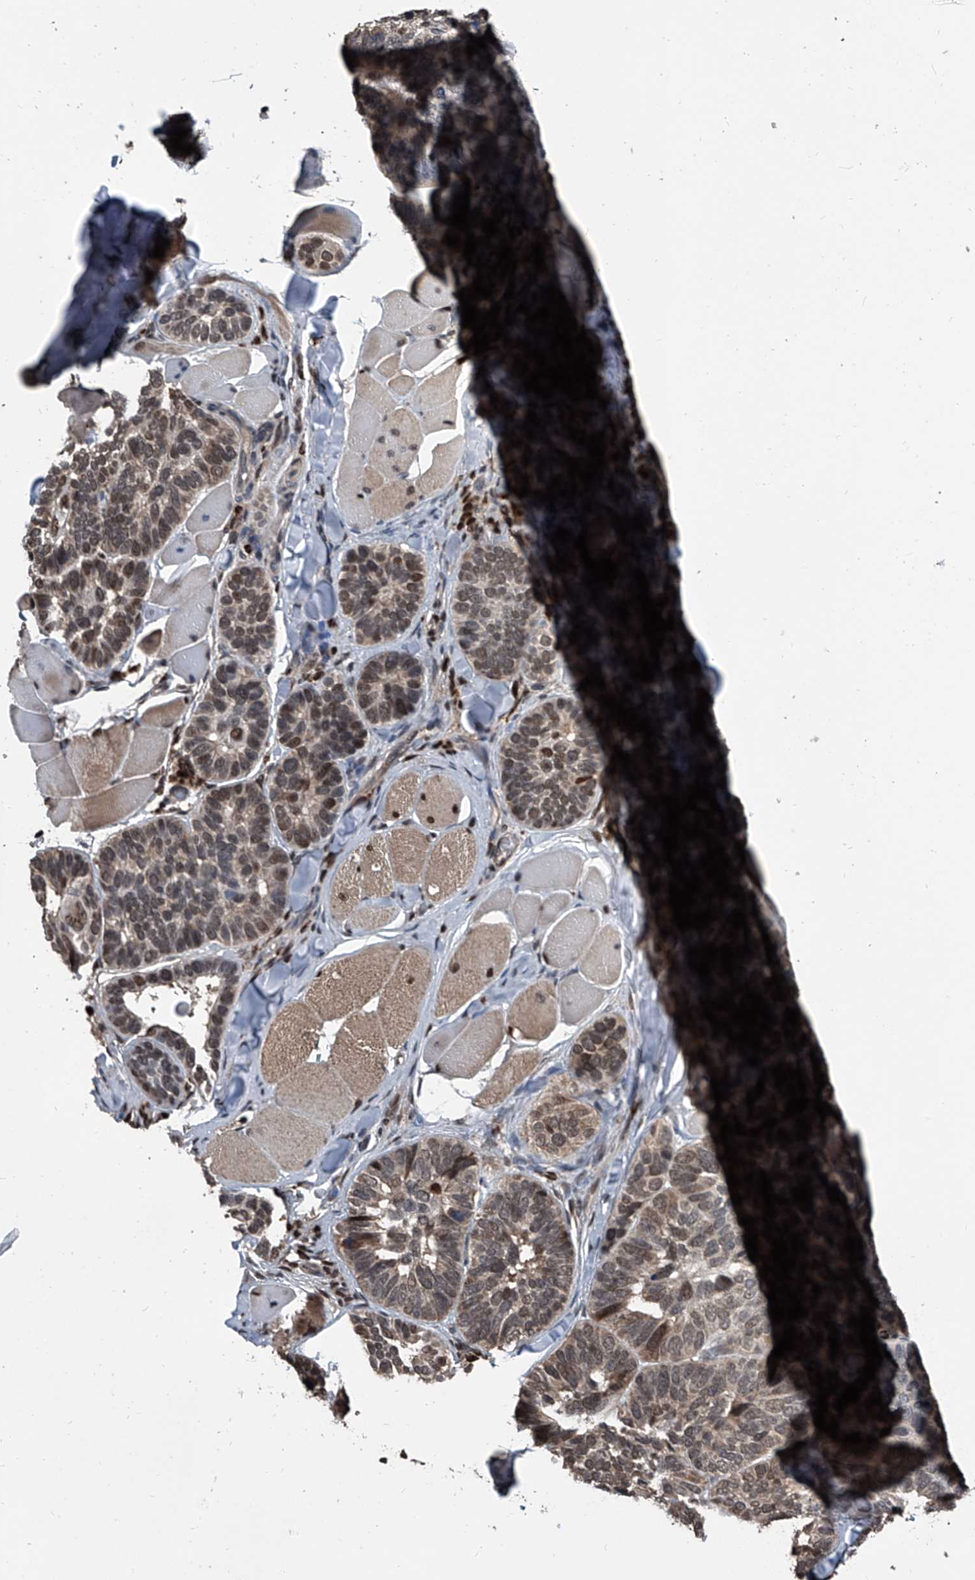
{"staining": {"intensity": "moderate", "quantity": "25%-75%", "location": "nuclear"}, "tissue": "skin cancer", "cell_type": "Tumor cells", "image_type": "cancer", "snomed": [{"axis": "morphology", "description": "Basal cell carcinoma"}, {"axis": "topography", "description": "Skin"}], "caption": "Brown immunohistochemical staining in skin cancer exhibits moderate nuclear expression in about 25%-75% of tumor cells.", "gene": "FKBP5", "patient": {"sex": "male", "age": 62}}